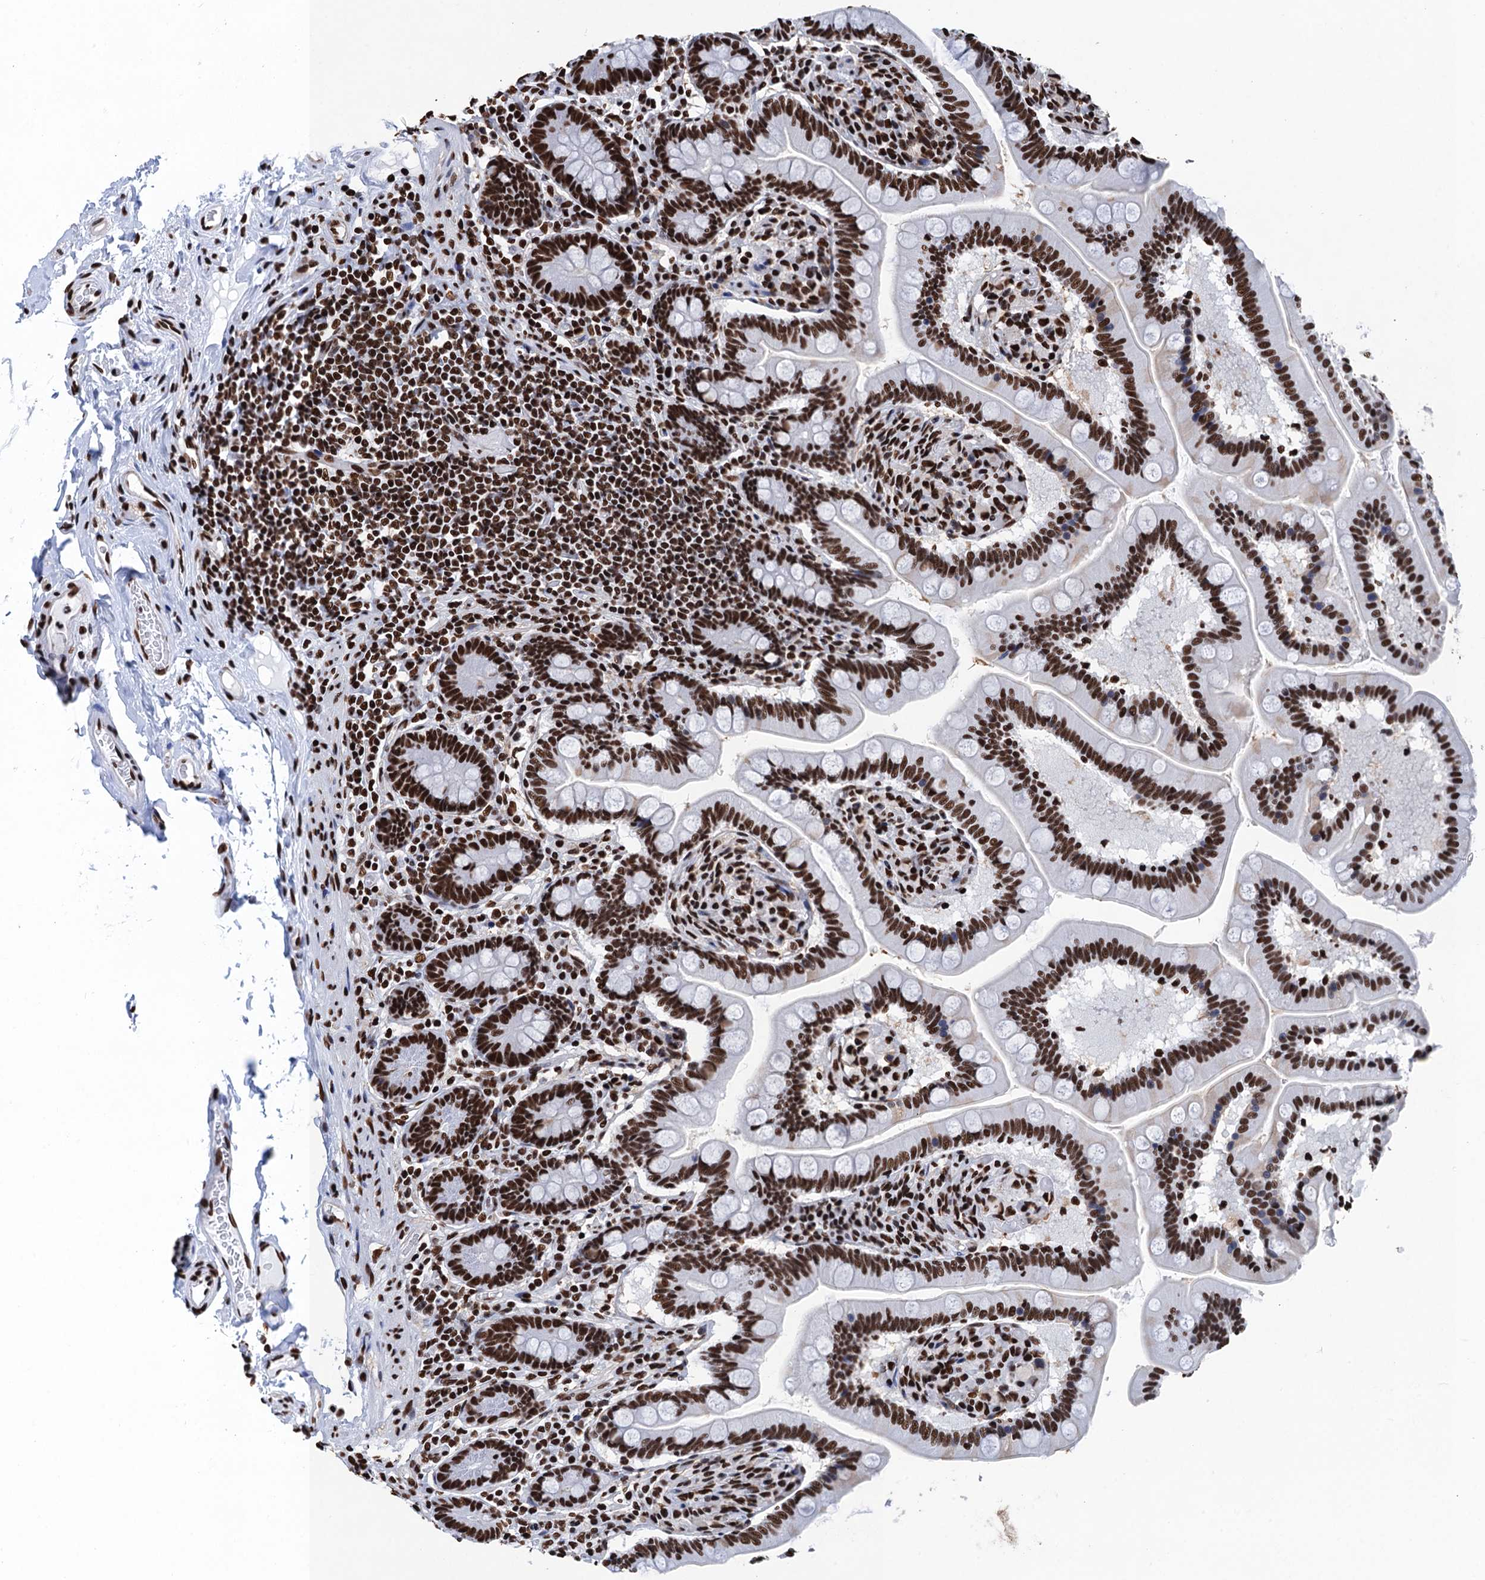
{"staining": {"intensity": "strong", "quantity": ">75%", "location": "nuclear"}, "tissue": "small intestine", "cell_type": "Glandular cells", "image_type": "normal", "snomed": [{"axis": "morphology", "description": "Normal tissue, NOS"}, {"axis": "topography", "description": "Small intestine"}], "caption": "DAB (3,3'-diaminobenzidine) immunohistochemical staining of benign small intestine displays strong nuclear protein staining in about >75% of glandular cells. Nuclei are stained in blue.", "gene": "UBA2", "patient": {"sex": "female", "age": 64}}